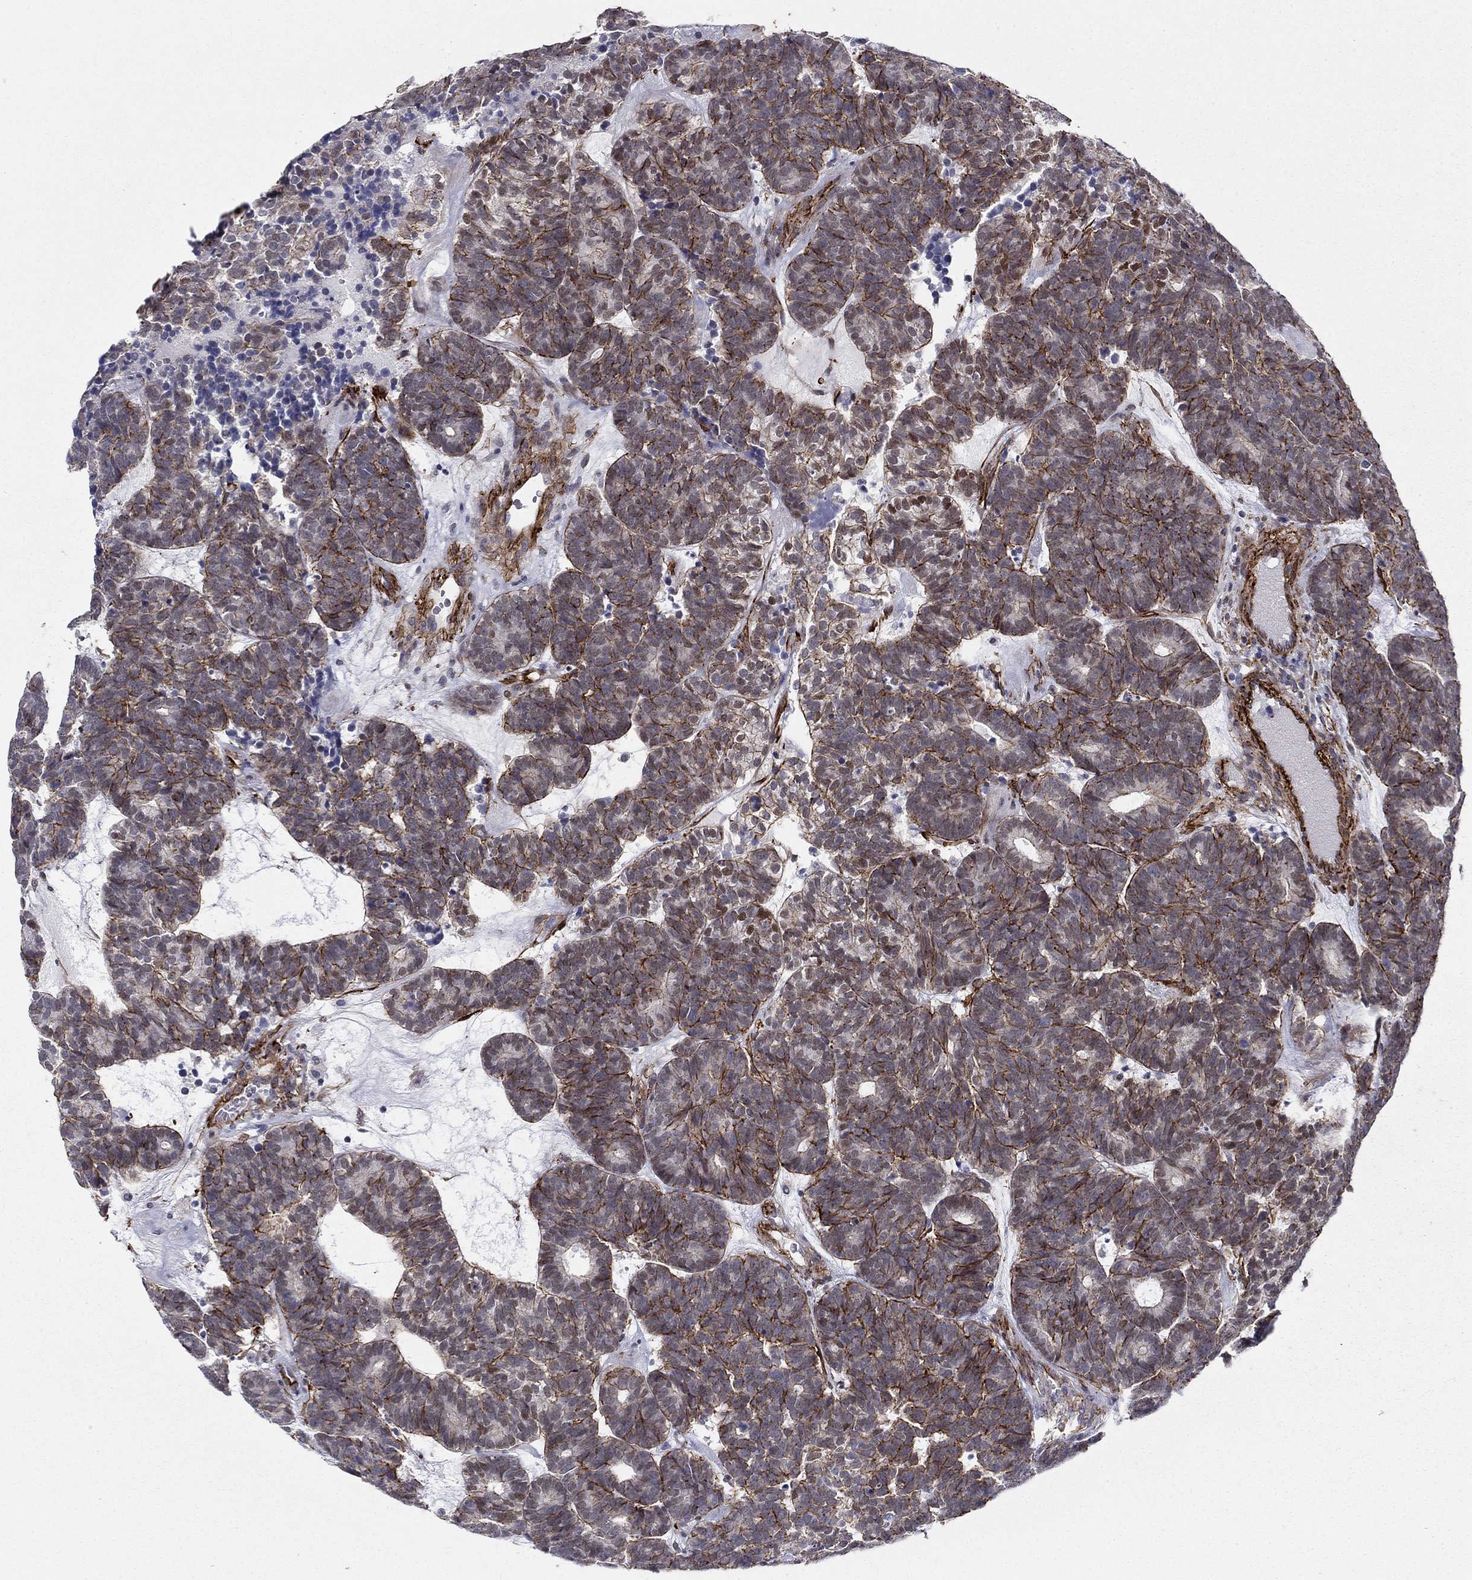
{"staining": {"intensity": "strong", "quantity": "25%-75%", "location": "cytoplasmic/membranous"}, "tissue": "head and neck cancer", "cell_type": "Tumor cells", "image_type": "cancer", "snomed": [{"axis": "morphology", "description": "Adenocarcinoma, NOS"}, {"axis": "topography", "description": "Head-Neck"}], "caption": "Human head and neck adenocarcinoma stained for a protein (brown) displays strong cytoplasmic/membranous positive expression in approximately 25%-75% of tumor cells.", "gene": "KRBA1", "patient": {"sex": "female", "age": 81}}